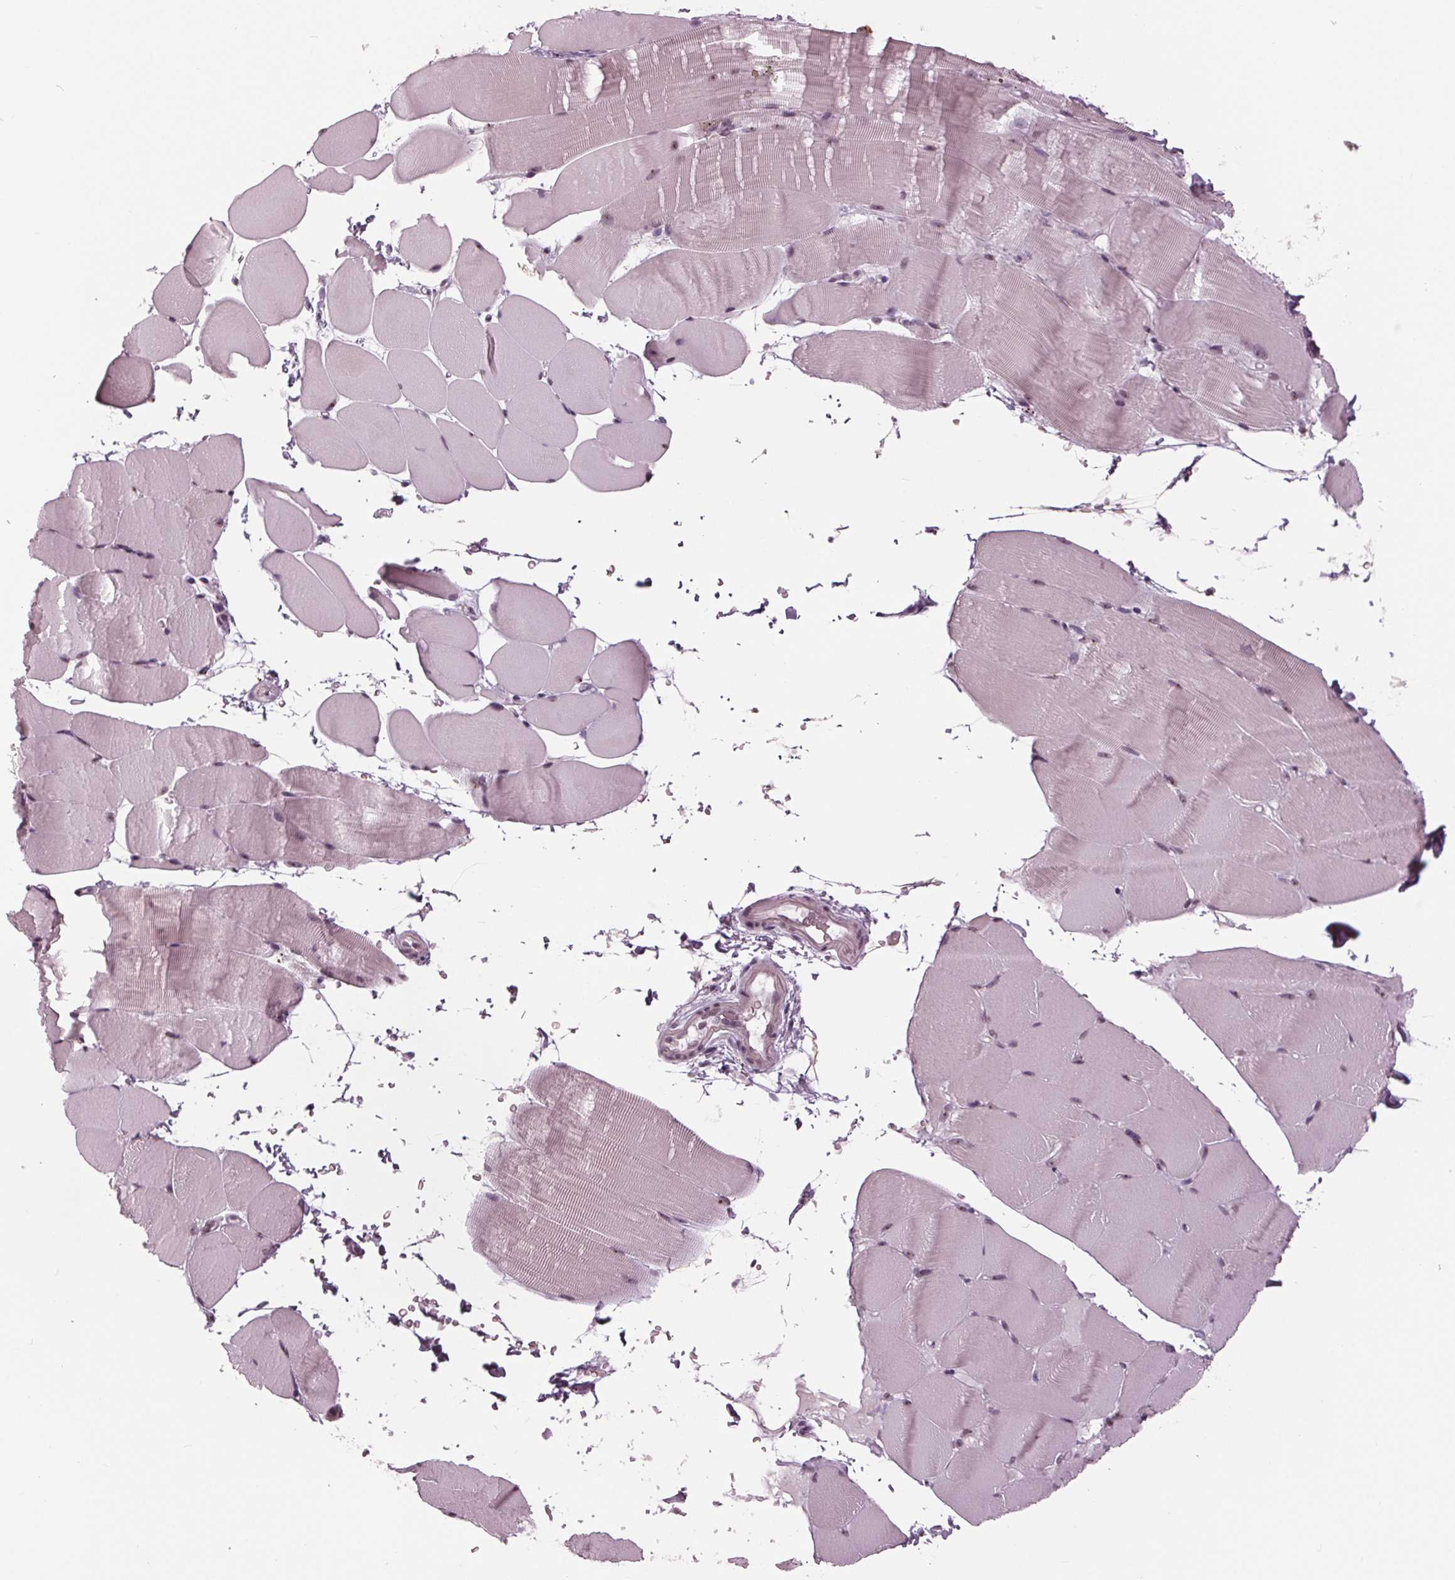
{"staining": {"intensity": "weak", "quantity": "<25%", "location": "nuclear"}, "tissue": "skeletal muscle", "cell_type": "Myocytes", "image_type": "normal", "snomed": [{"axis": "morphology", "description": "Normal tissue, NOS"}, {"axis": "topography", "description": "Skeletal muscle"}], "caption": "The image reveals no staining of myocytes in unremarkable skeletal muscle. (DAB (3,3'-diaminobenzidine) immunohistochemistry (IHC), high magnification).", "gene": "SLX4", "patient": {"sex": "female", "age": 37}}